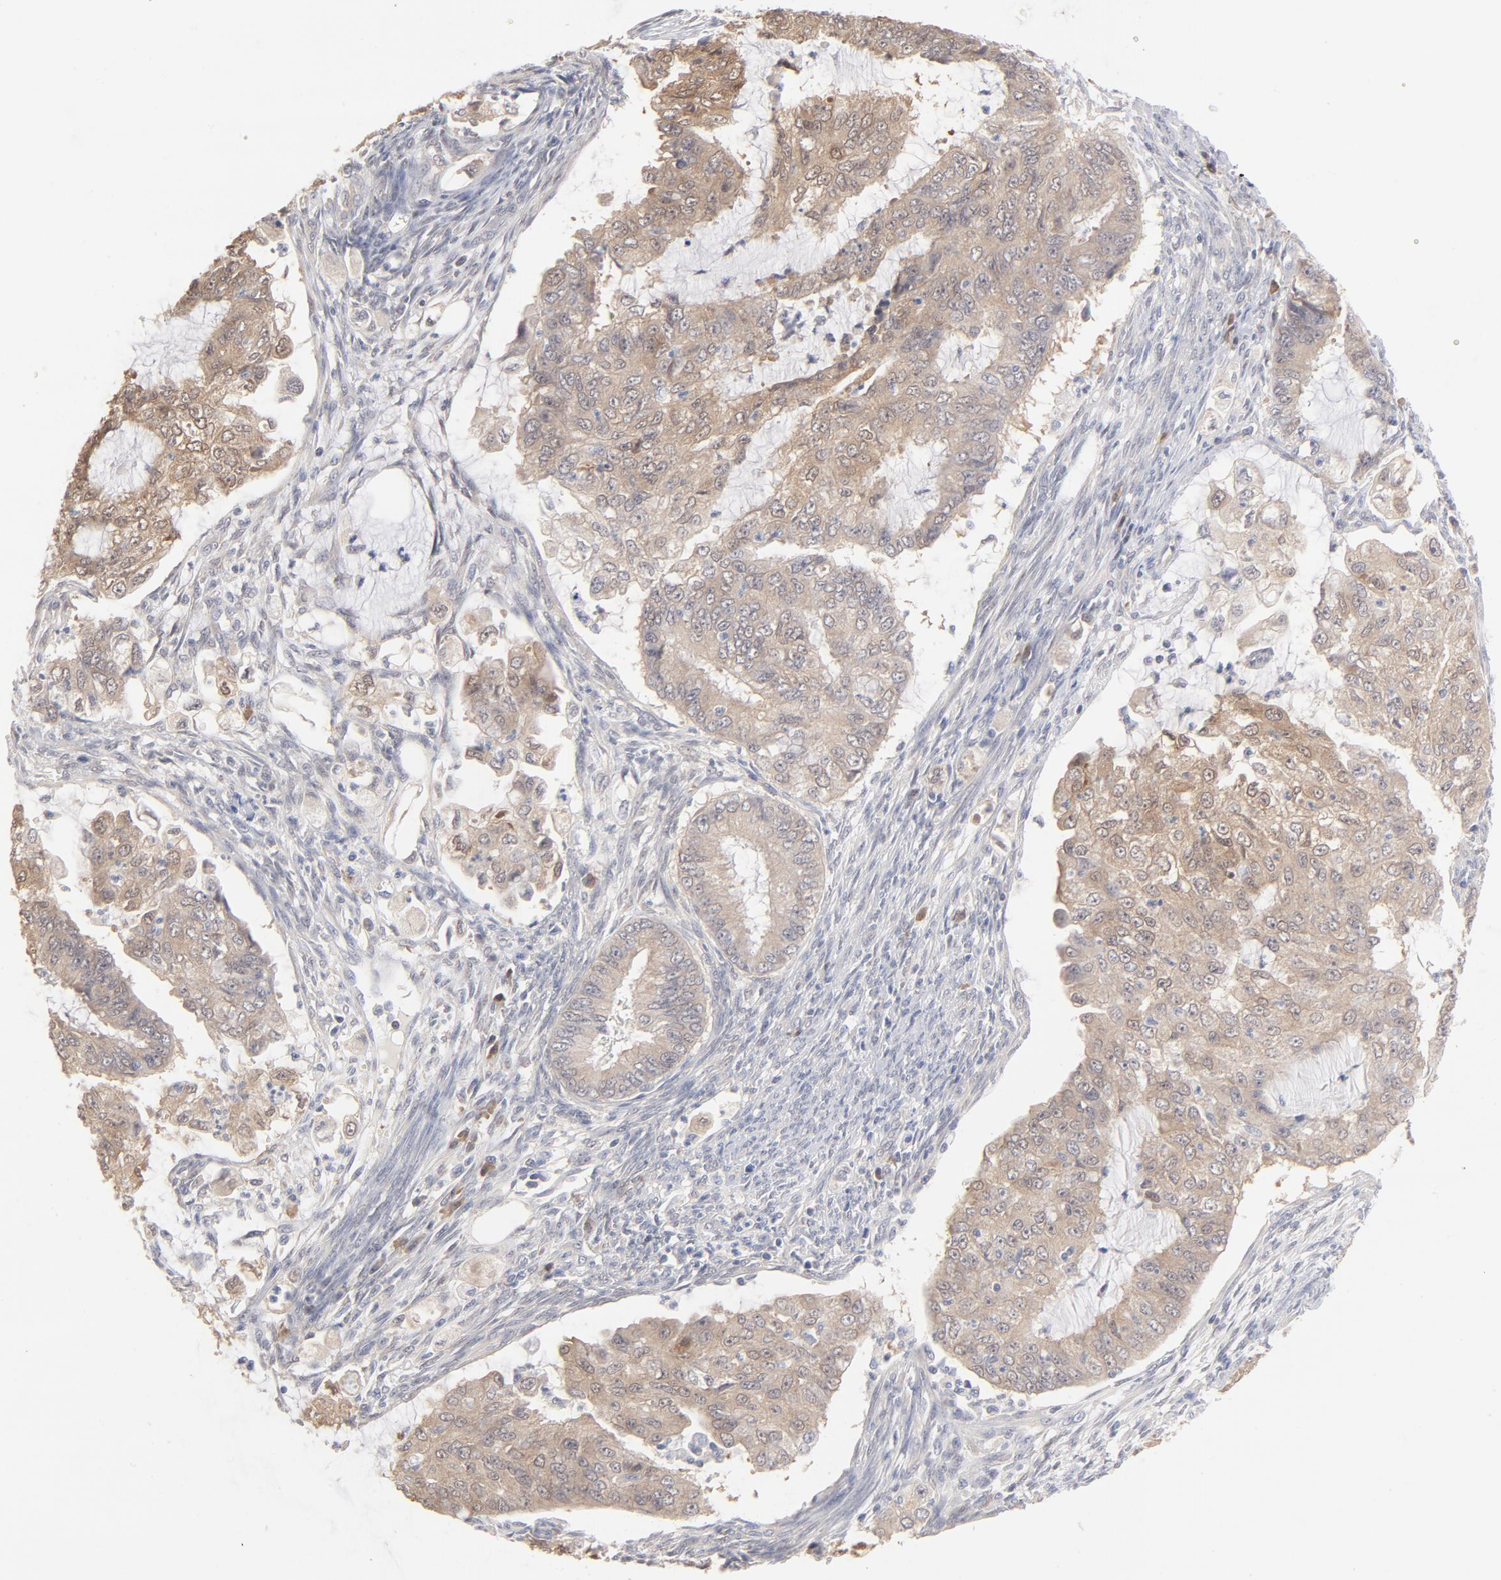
{"staining": {"intensity": "moderate", "quantity": ">75%", "location": "cytoplasmic/membranous"}, "tissue": "endometrial cancer", "cell_type": "Tumor cells", "image_type": "cancer", "snomed": [{"axis": "morphology", "description": "Adenocarcinoma, NOS"}, {"axis": "topography", "description": "Endometrium"}], "caption": "Immunohistochemical staining of human endometrial cancer demonstrates medium levels of moderate cytoplasmic/membranous protein staining in about >75% of tumor cells.", "gene": "MIF", "patient": {"sex": "female", "age": 75}}